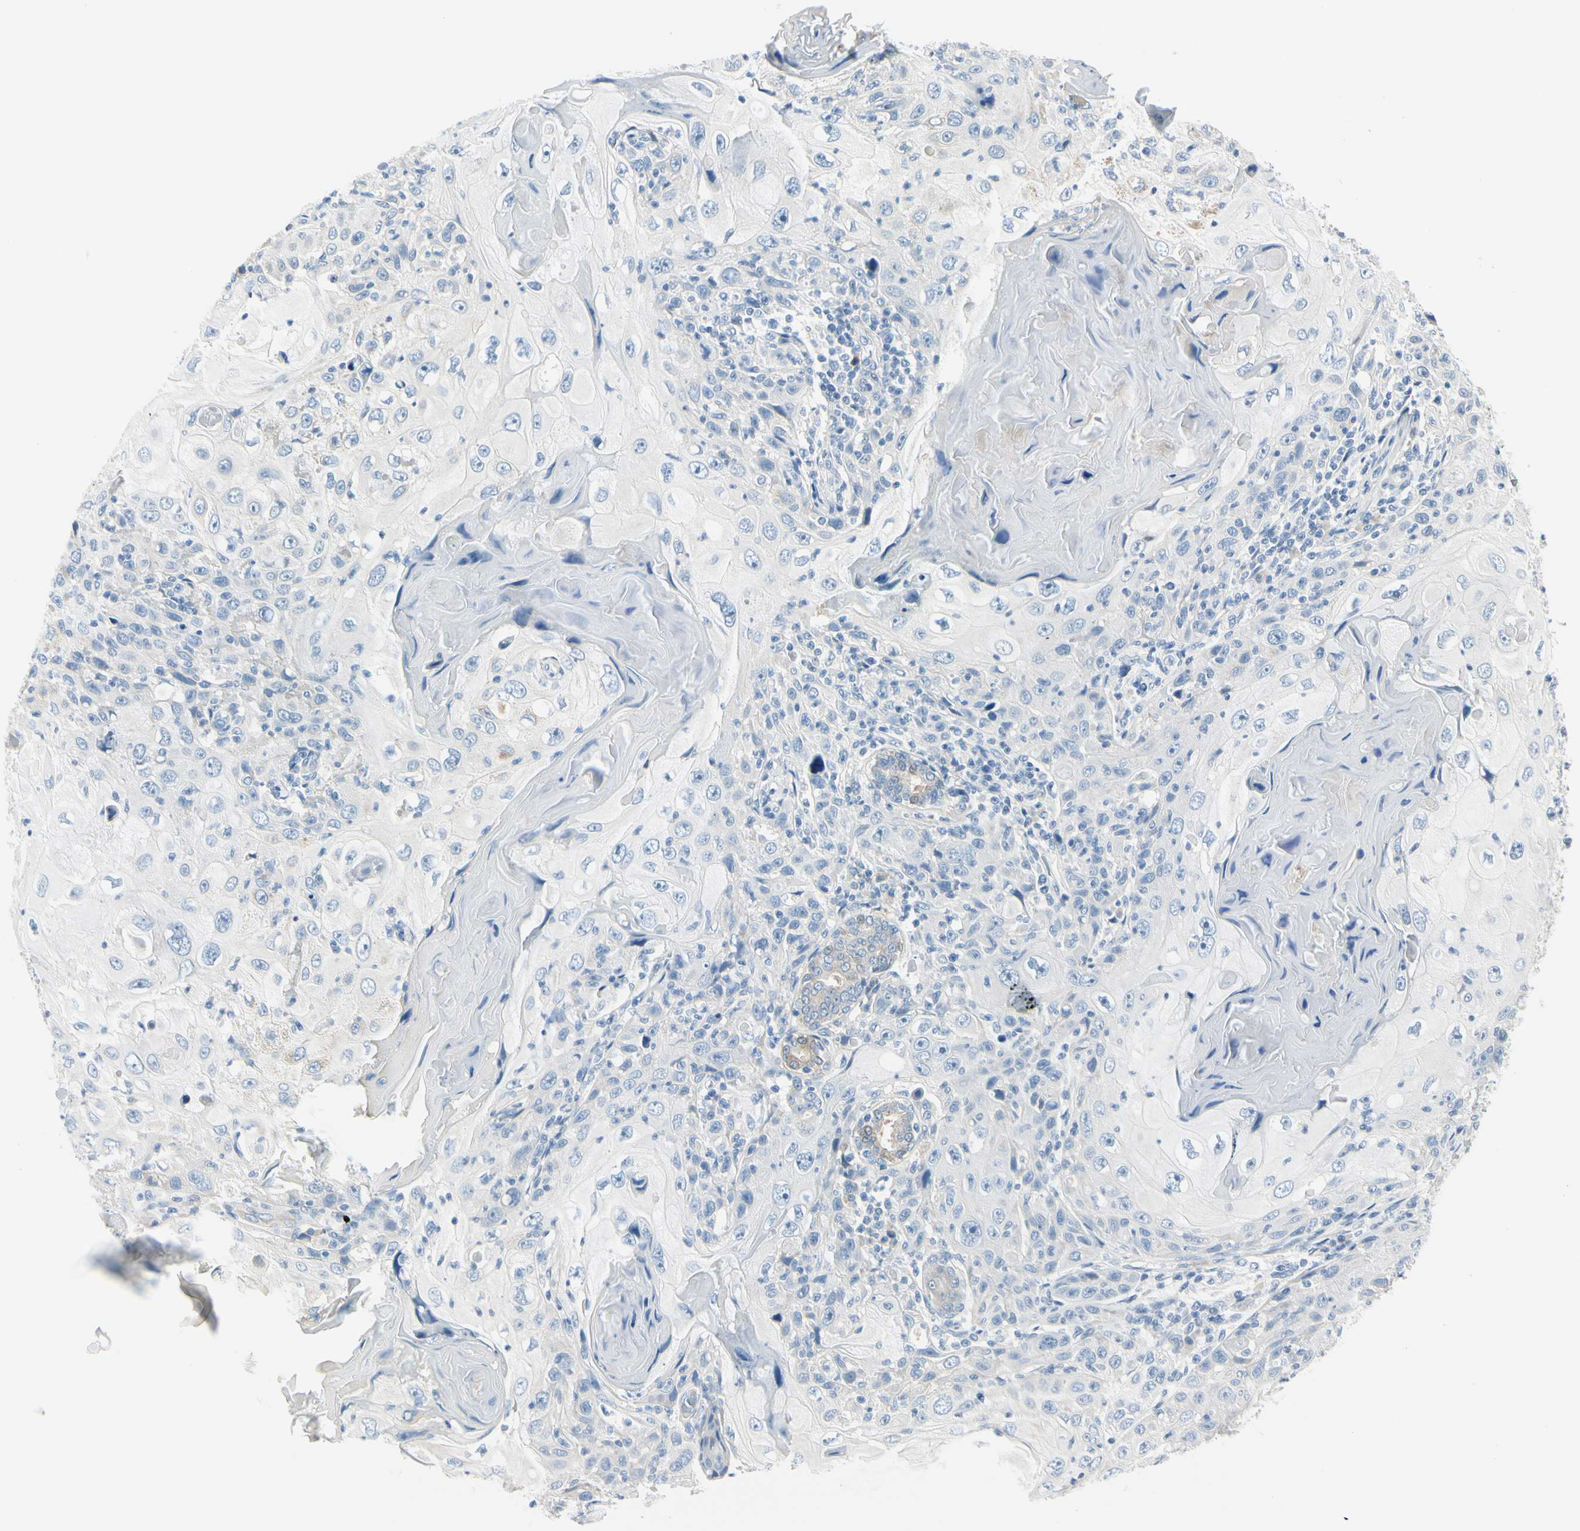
{"staining": {"intensity": "negative", "quantity": "none", "location": "none"}, "tissue": "skin cancer", "cell_type": "Tumor cells", "image_type": "cancer", "snomed": [{"axis": "morphology", "description": "Squamous cell carcinoma, NOS"}, {"axis": "topography", "description": "Skin"}], "caption": "Tumor cells are negative for brown protein staining in skin cancer.", "gene": "PEBP1", "patient": {"sex": "female", "age": 88}}